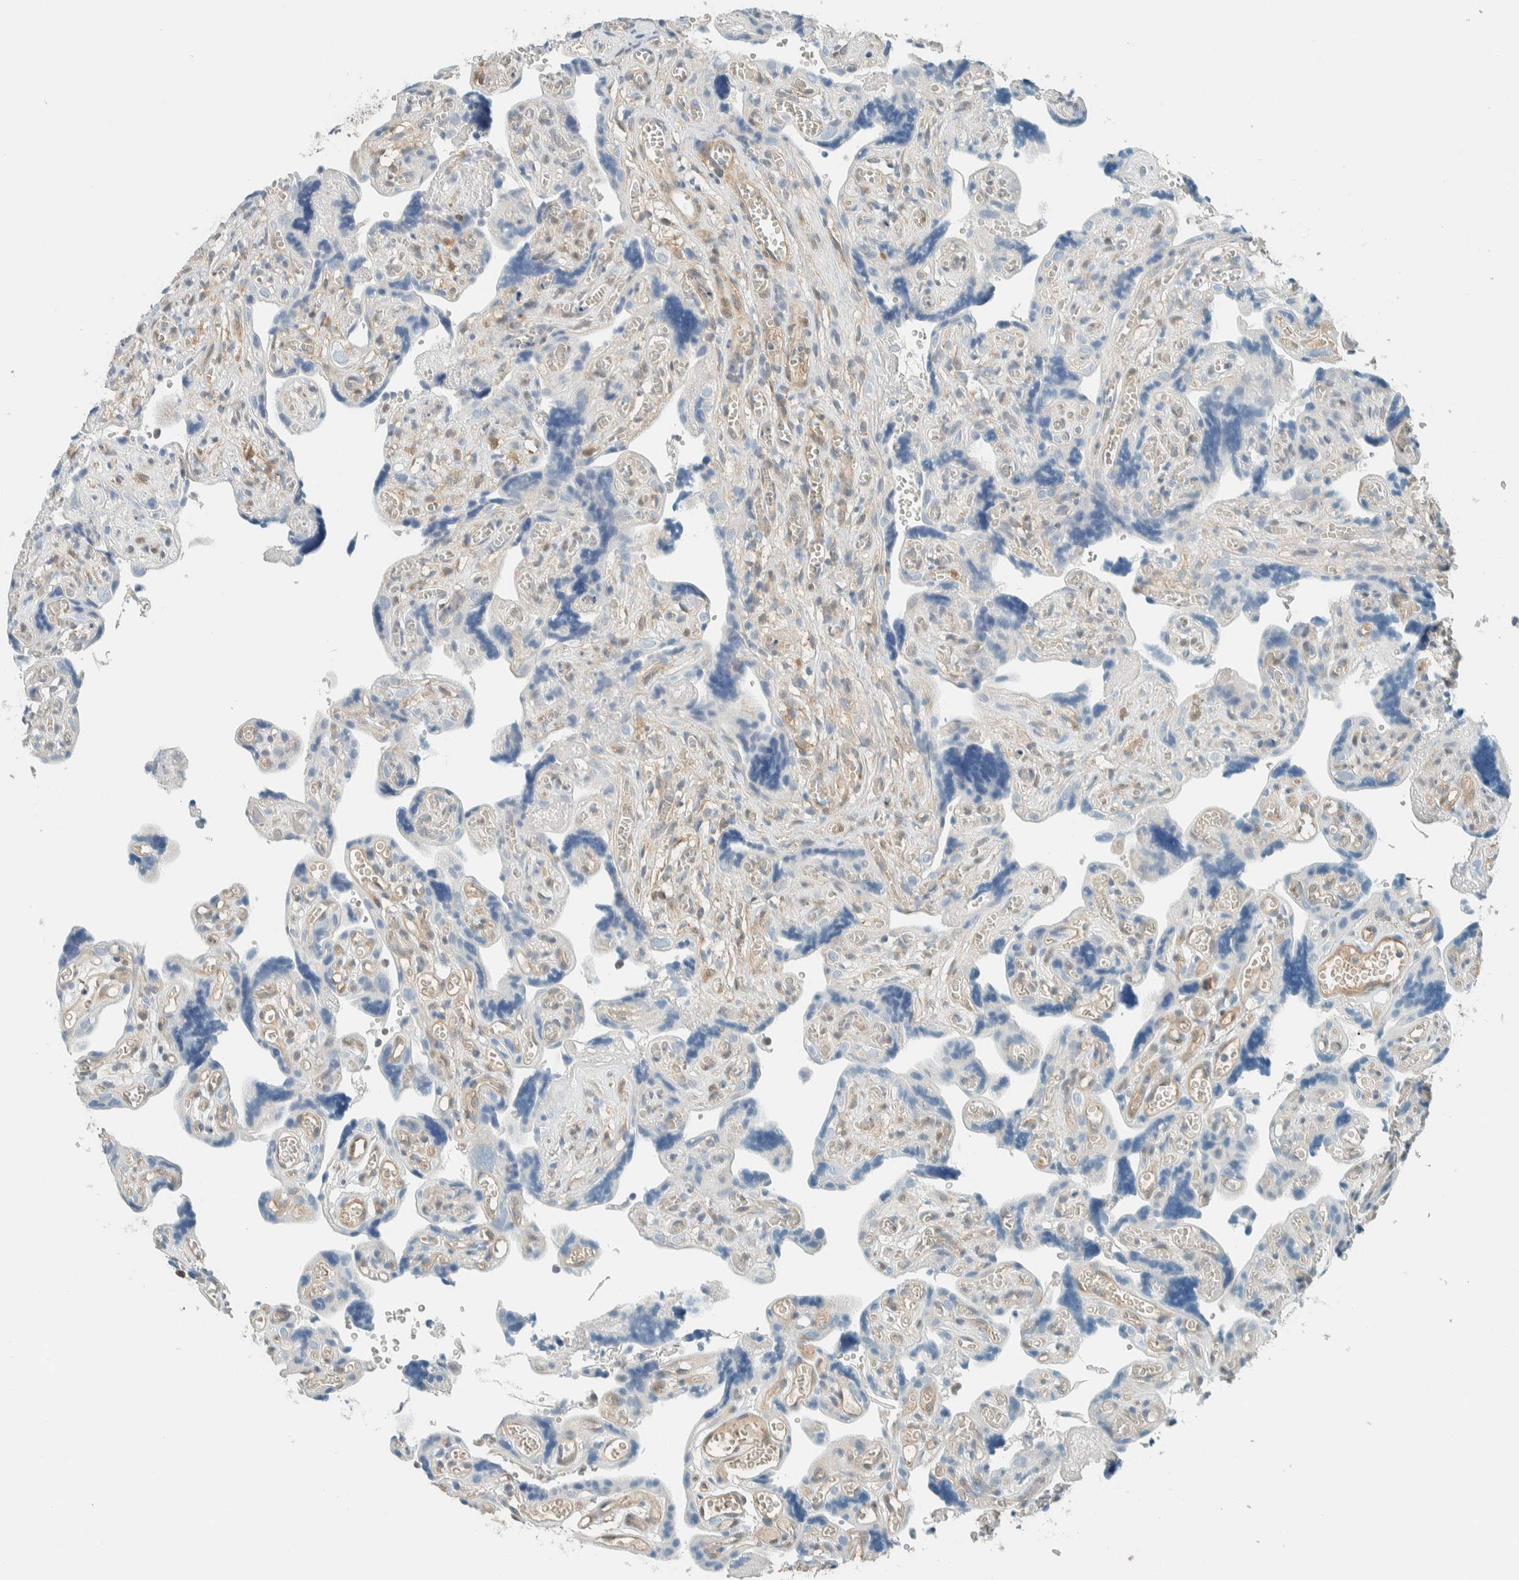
{"staining": {"intensity": "negative", "quantity": "none", "location": "none"}, "tissue": "placenta", "cell_type": "Trophoblastic cells", "image_type": "normal", "snomed": [{"axis": "morphology", "description": "Normal tissue, NOS"}, {"axis": "topography", "description": "Placenta"}], "caption": "Immunohistochemistry photomicrograph of unremarkable placenta: placenta stained with DAB (3,3'-diaminobenzidine) exhibits no significant protein positivity in trophoblastic cells. (IHC, brightfield microscopy, high magnification).", "gene": "NXN", "patient": {"sex": "female", "age": 30}}